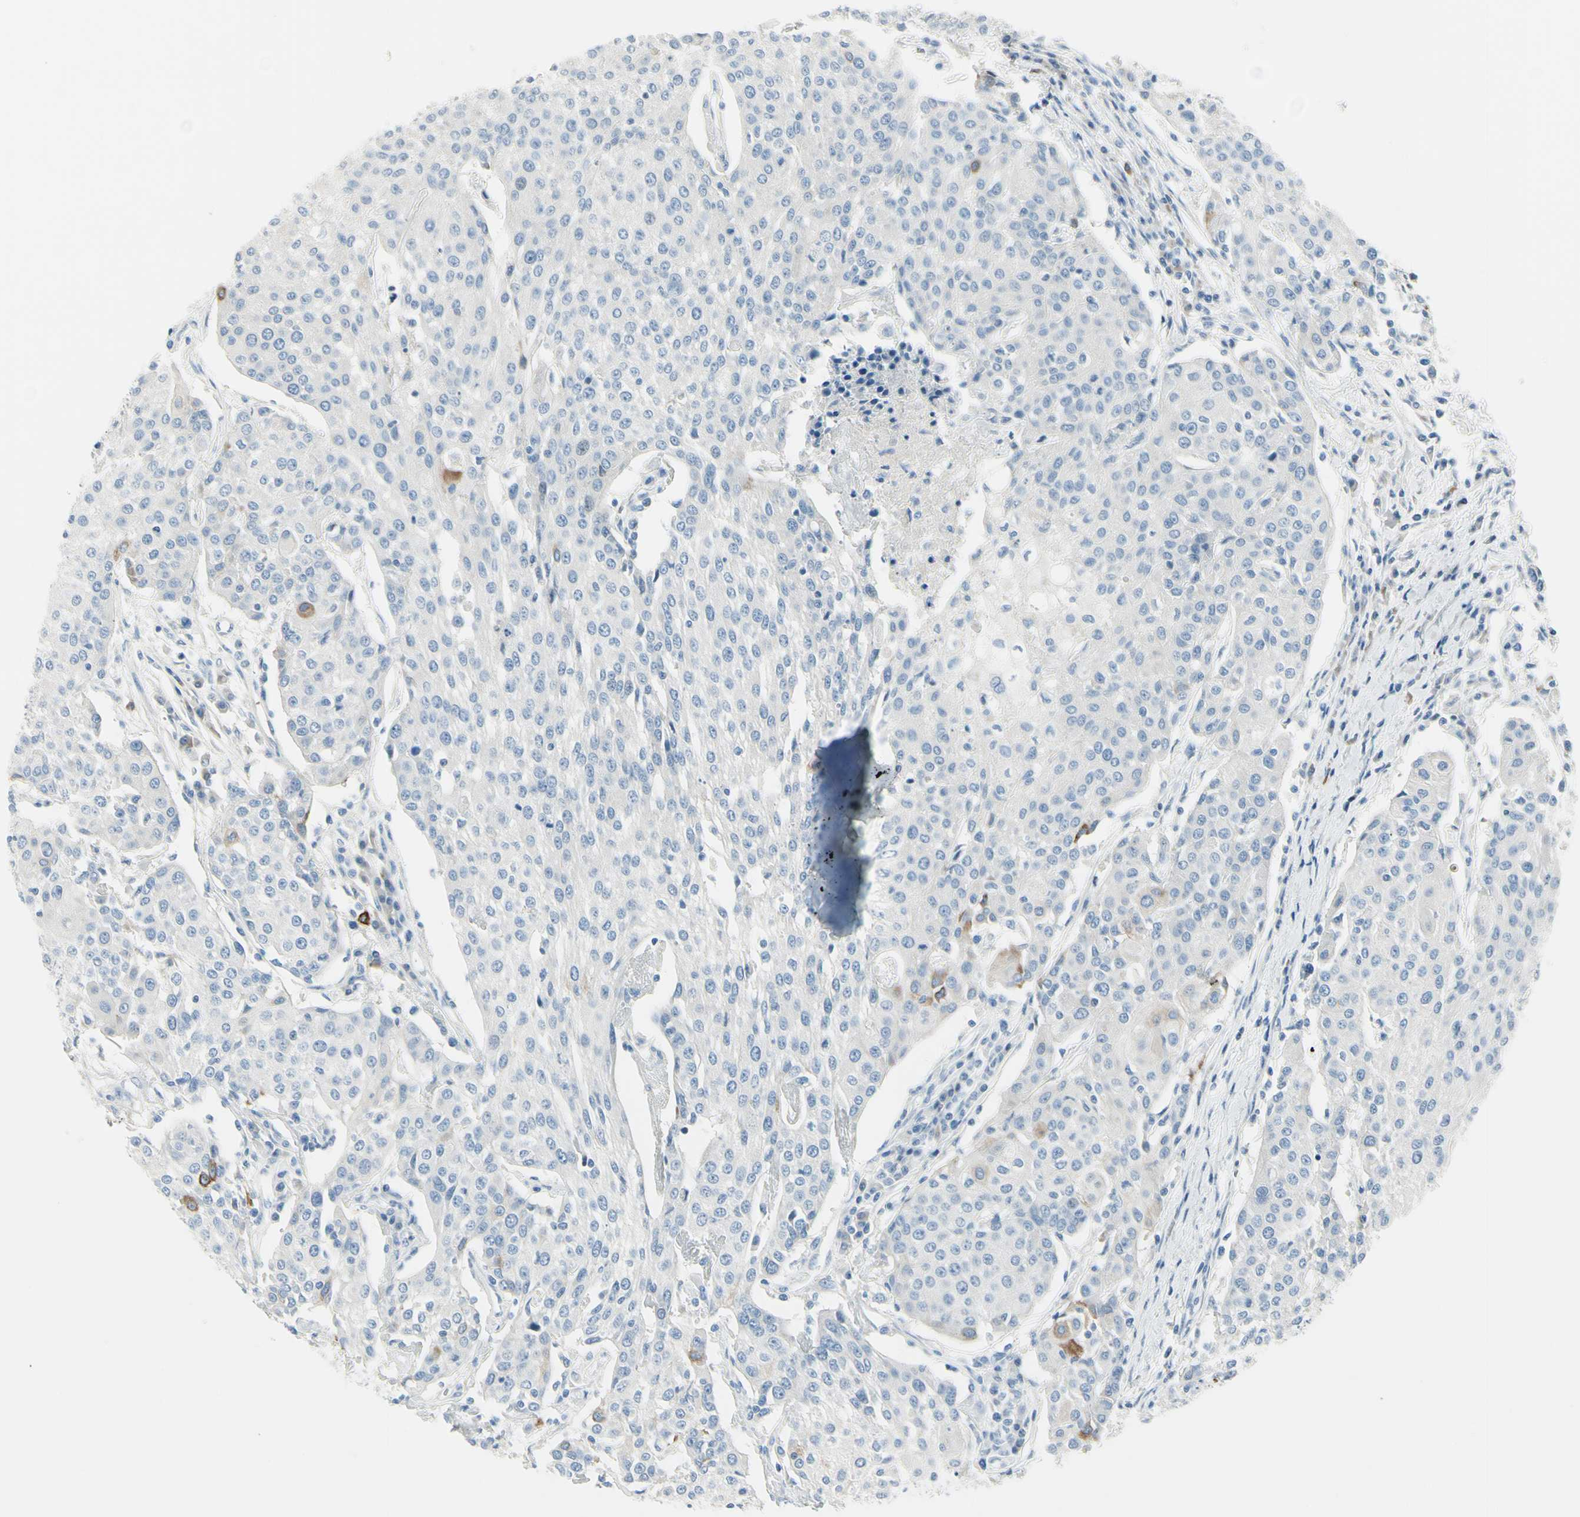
{"staining": {"intensity": "negative", "quantity": "none", "location": "none"}, "tissue": "urothelial cancer", "cell_type": "Tumor cells", "image_type": "cancer", "snomed": [{"axis": "morphology", "description": "Urothelial carcinoma, High grade"}, {"axis": "topography", "description": "Urinary bladder"}], "caption": "Image shows no significant protein positivity in tumor cells of high-grade urothelial carcinoma. (Stains: DAB immunohistochemistry (IHC) with hematoxylin counter stain, Microscopy: brightfield microscopy at high magnification).", "gene": "DLG4", "patient": {"sex": "female", "age": 85}}